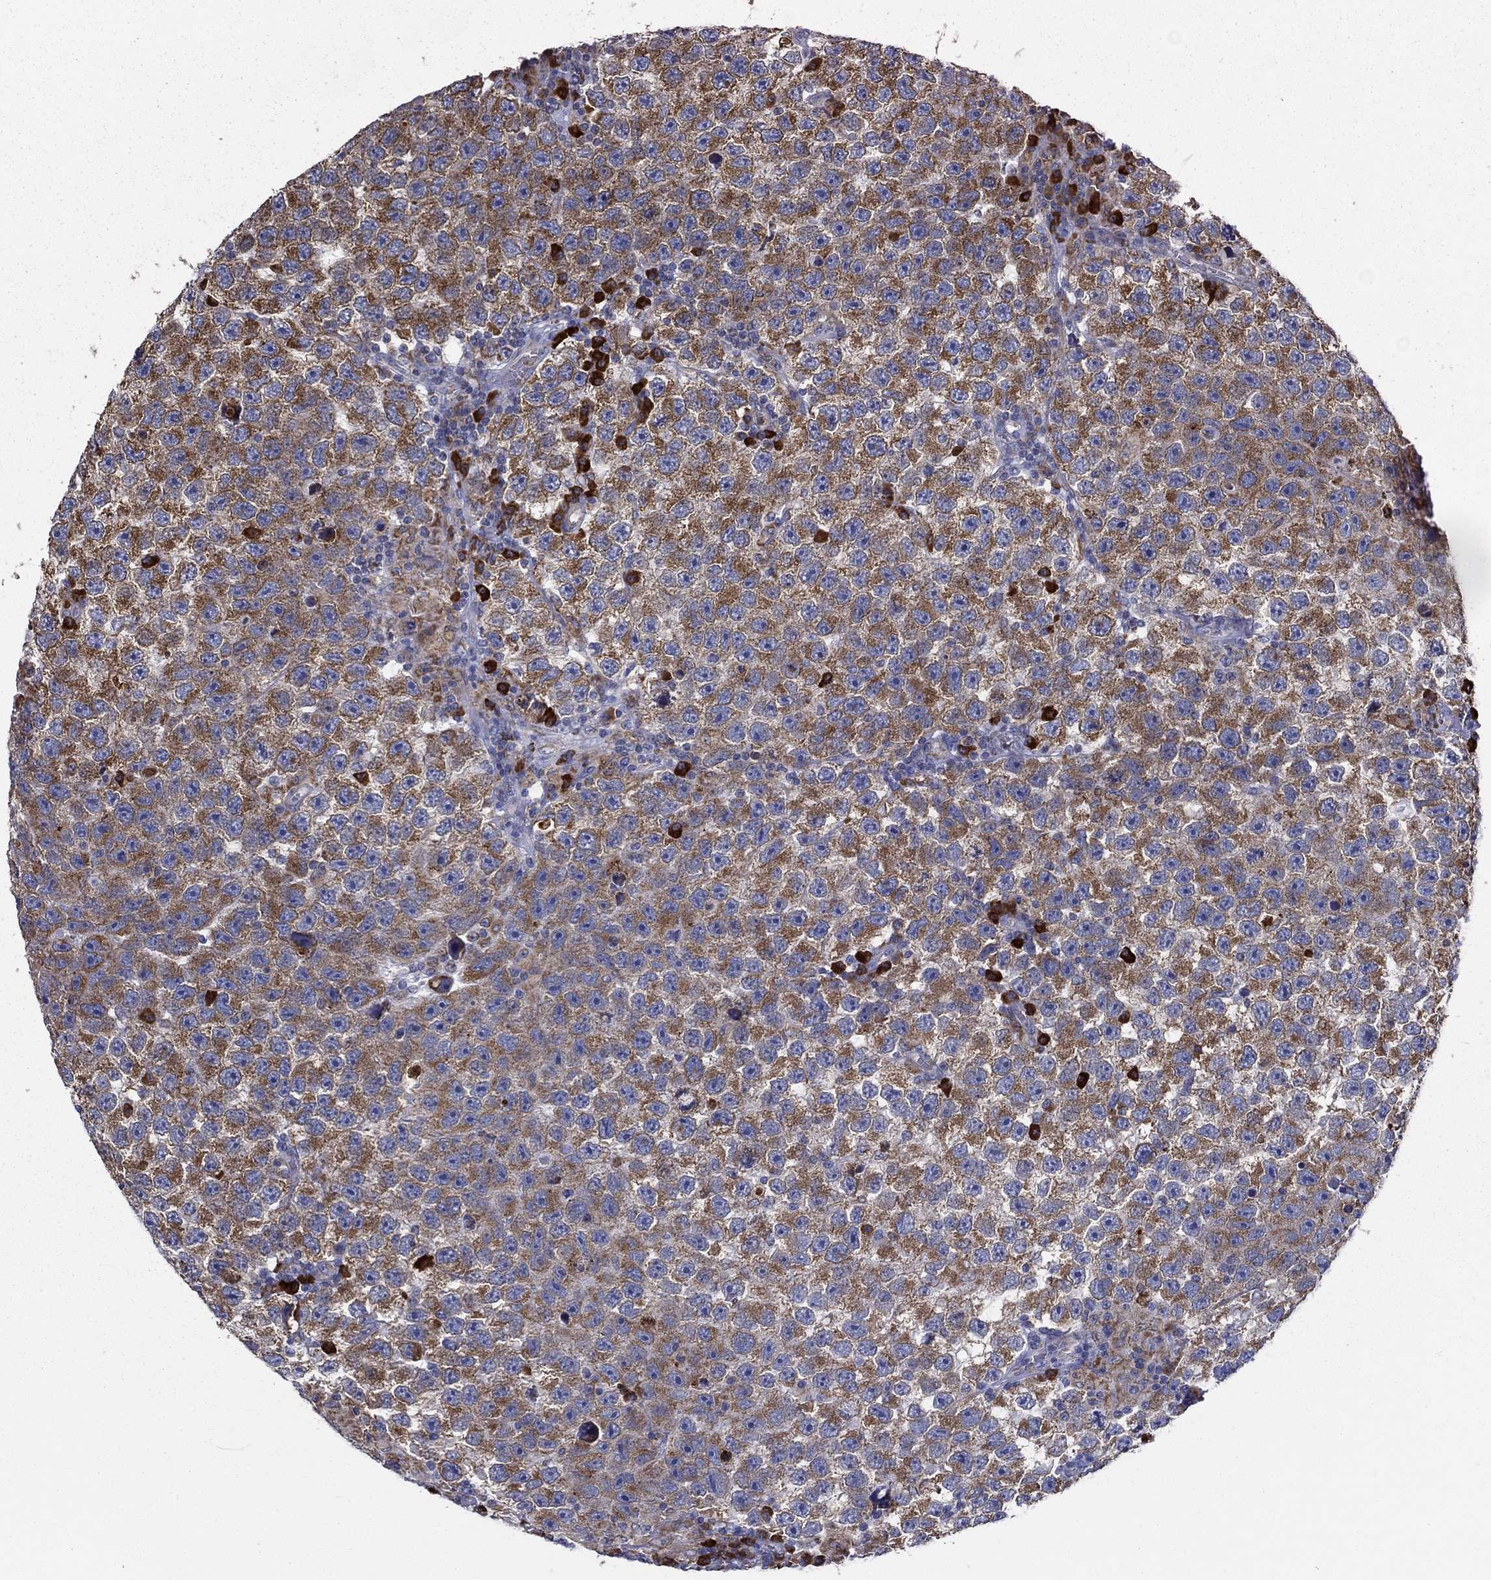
{"staining": {"intensity": "moderate", "quantity": ">75%", "location": "cytoplasmic/membranous"}, "tissue": "testis cancer", "cell_type": "Tumor cells", "image_type": "cancer", "snomed": [{"axis": "morphology", "description": "Seminoma, NOS"}, {"axis": "topography", "description": "Testis"}], "caption": "The histopathology image shows staining of testis seminoma, revealing moderate cytoplasmic/membranous protein expression (brown color) within tumor cells.", "gene": "PRDX4", "patient": {"sex": "male", "age": 26}}